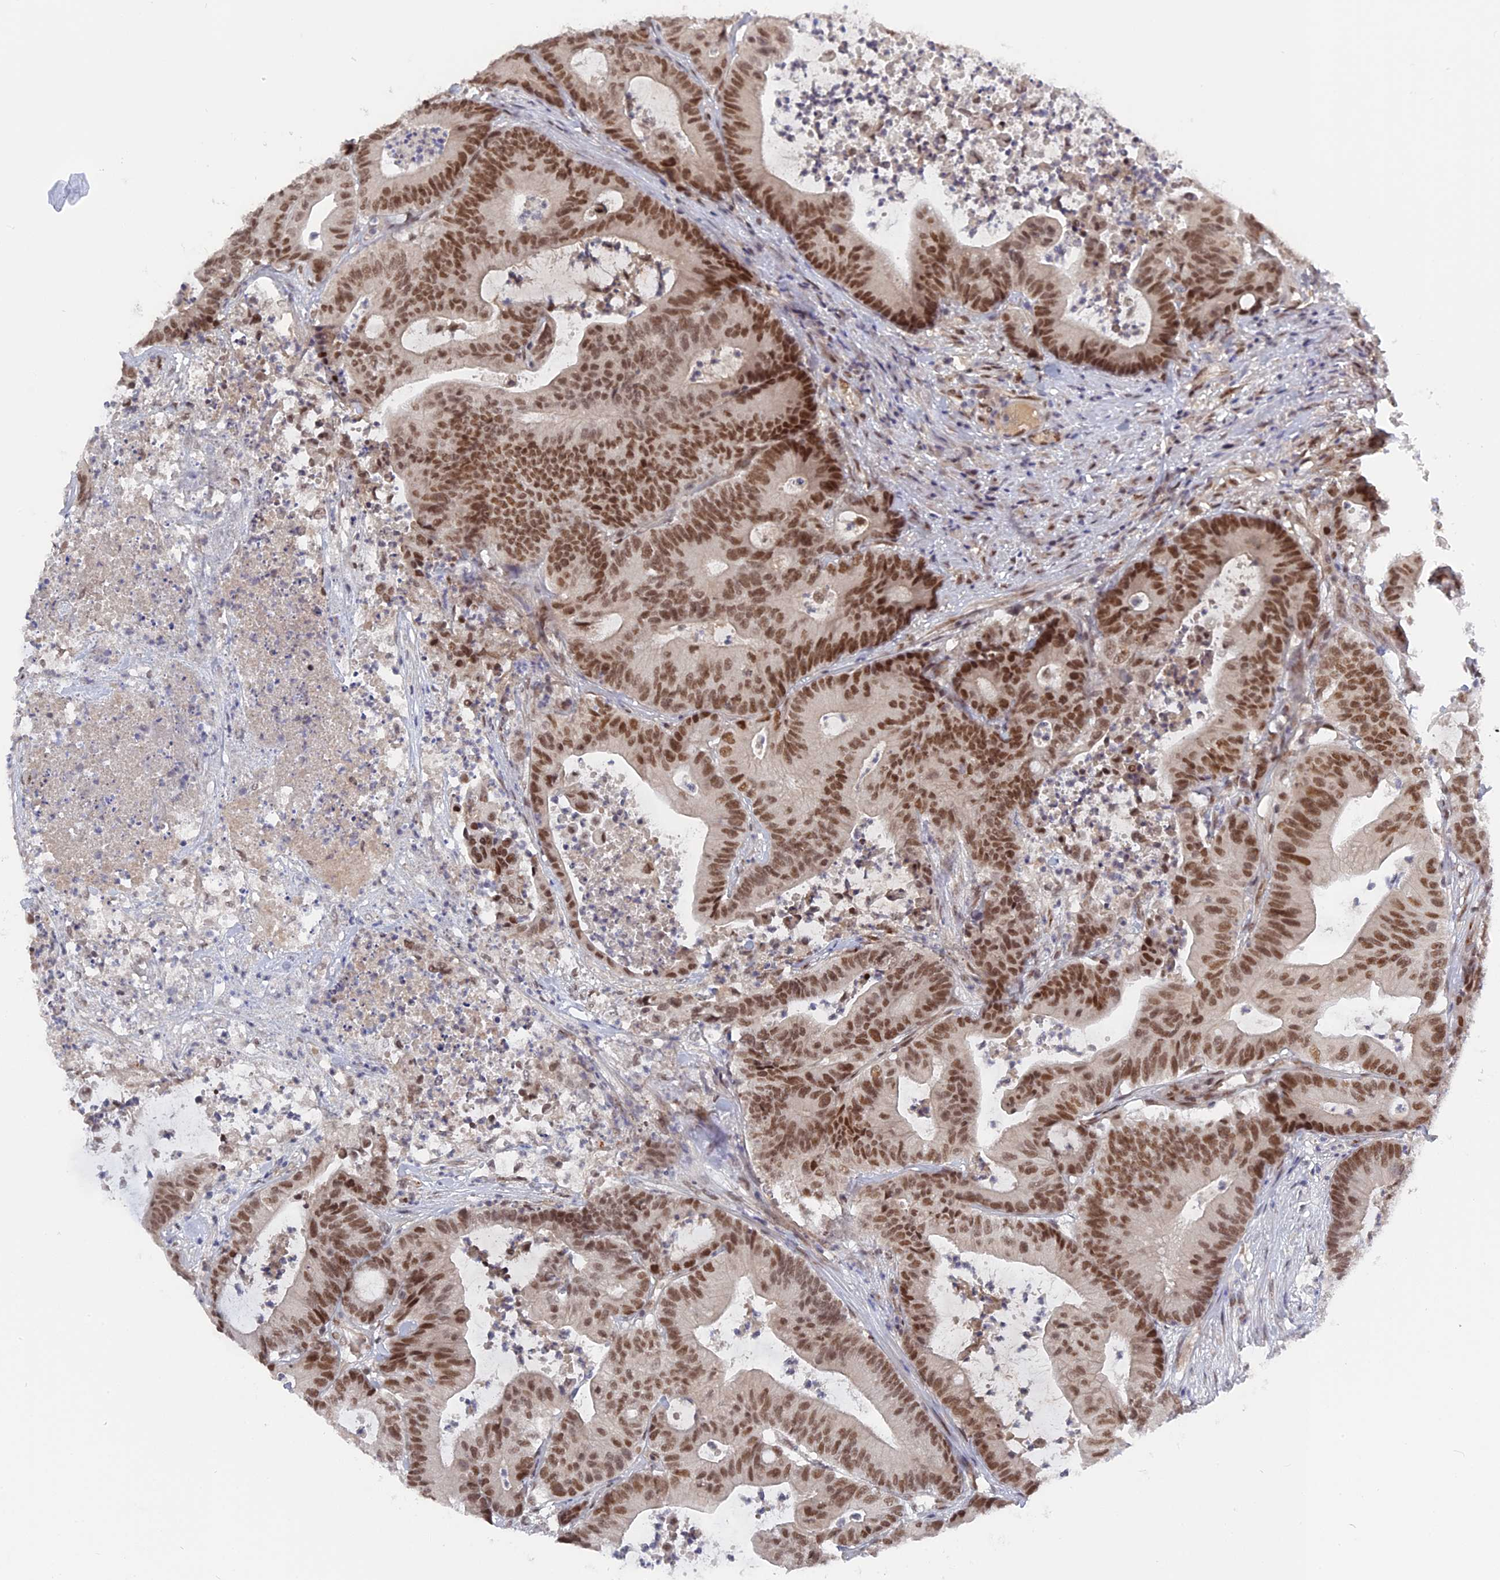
{"staining": {"intensity": "moderate", "quantity": ">75%", "location": "nuclear"}, "tissue": "colorectal cancer", "cell_type": "Tumor cells", "image_type": "cancer", "snomed": [{"axis": "morphology", "description": "Adenocarcinoma, NOS"}, {"axis": "topography", "description": "Colon"}], "caption": "DAB immunohistochemical staining of human colorectal adenocarcinoma exhibits moderate nuclear protein positivity in about >75% of tumor cells.", "gene": "CCDC85A", "patient": {"sex": "female", "age": 84}}